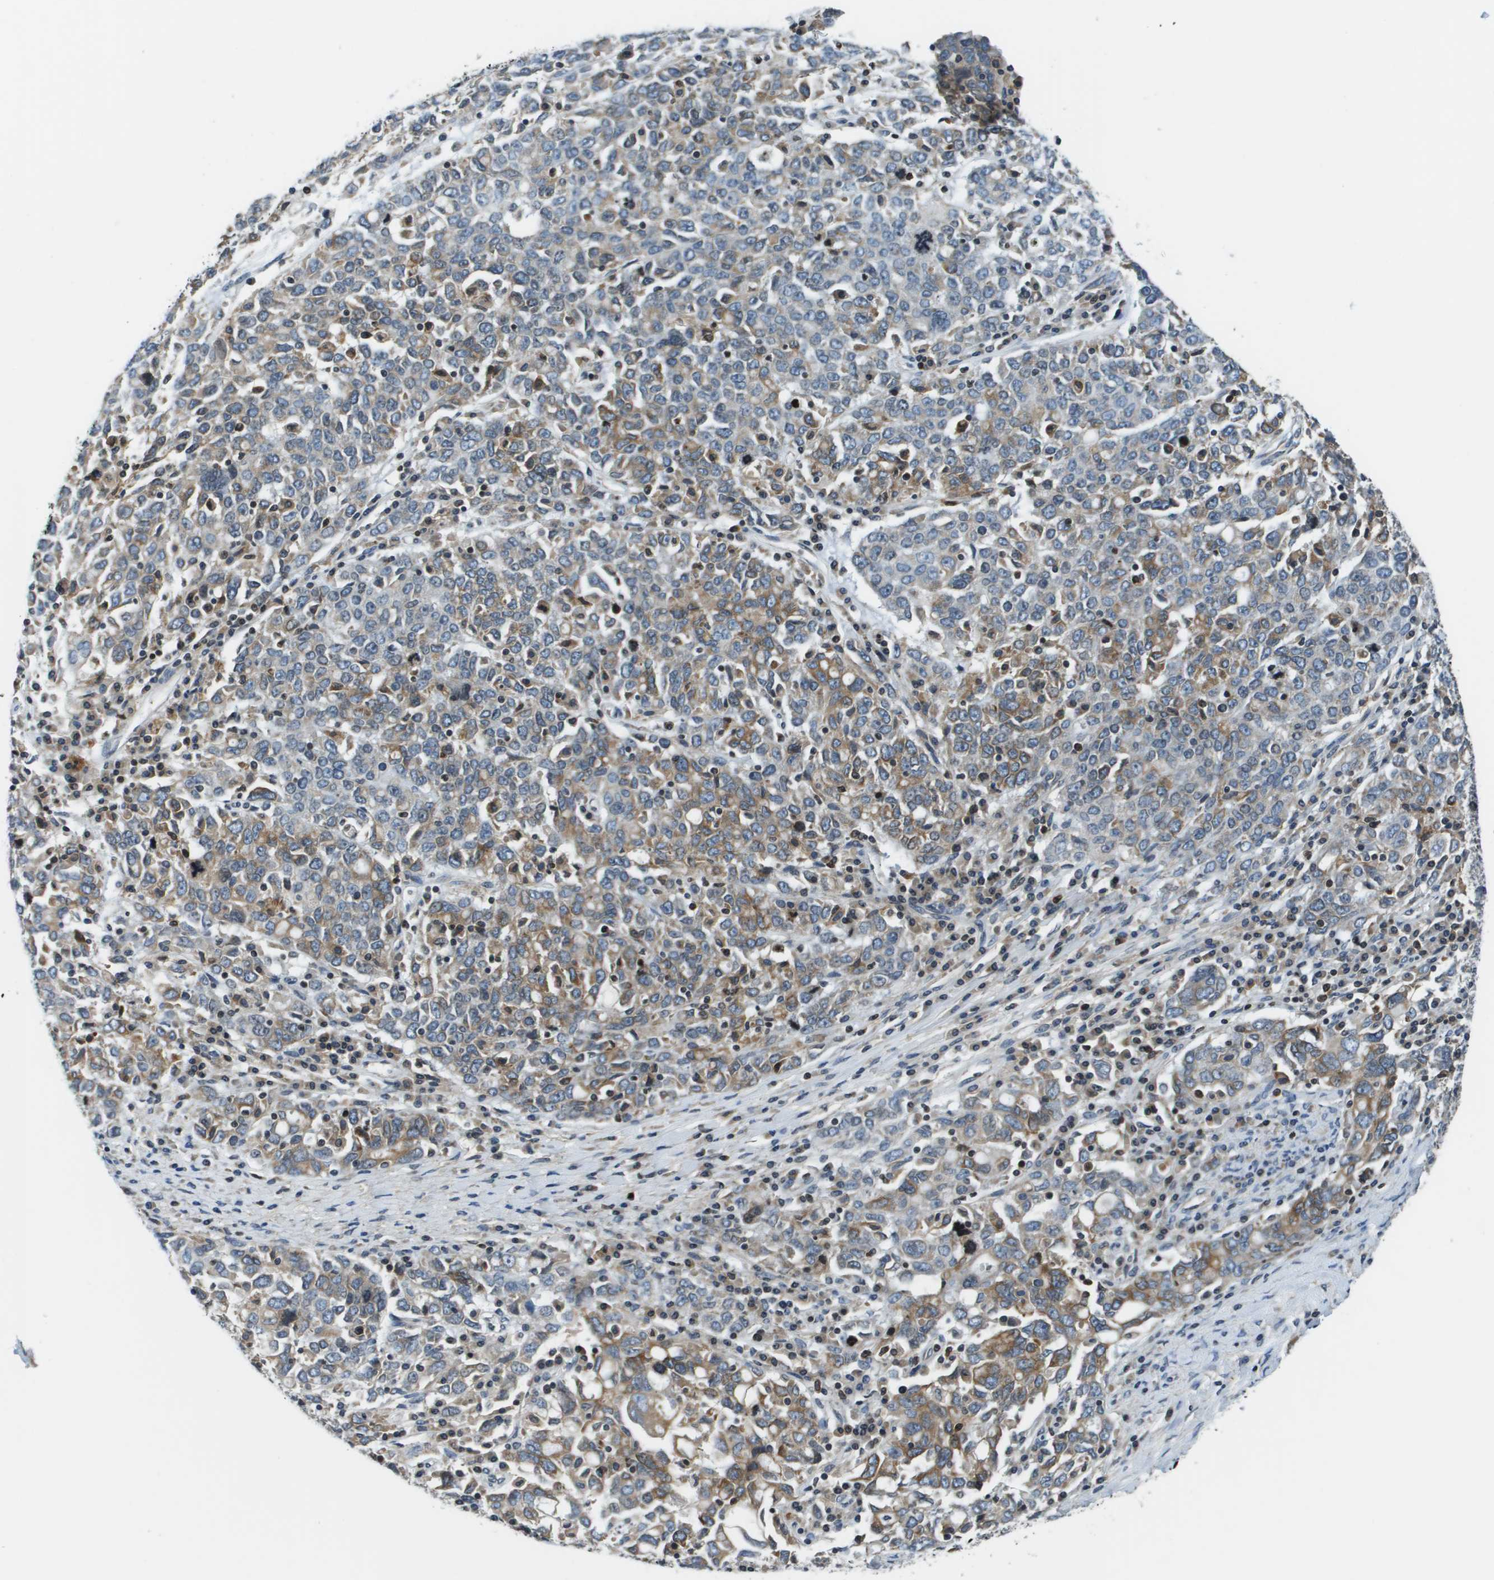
{"staining": {"intensity": "moderate", "quantity": "25%-75%", "location": "cytoplasmic/membranous"}, "tissue": "ovarian cancer", "cell_type": "Tumor cells", "image_type": "cancer", "snomed": [{"axis": "morphology", "description": "Carcinoma, endometroid"}, {"axis": "topography", "description": "Ovary"}], "caption": "Immunohistochemical staining of human ovarian cancer (endometroid carcinoma) reveals medium levels of moderate cytoplasmic/membranous protein staining in about 25%-75% of tumor cells.", "gene": "ESYT1", "patient": {"sex": "female", "age": 62}}